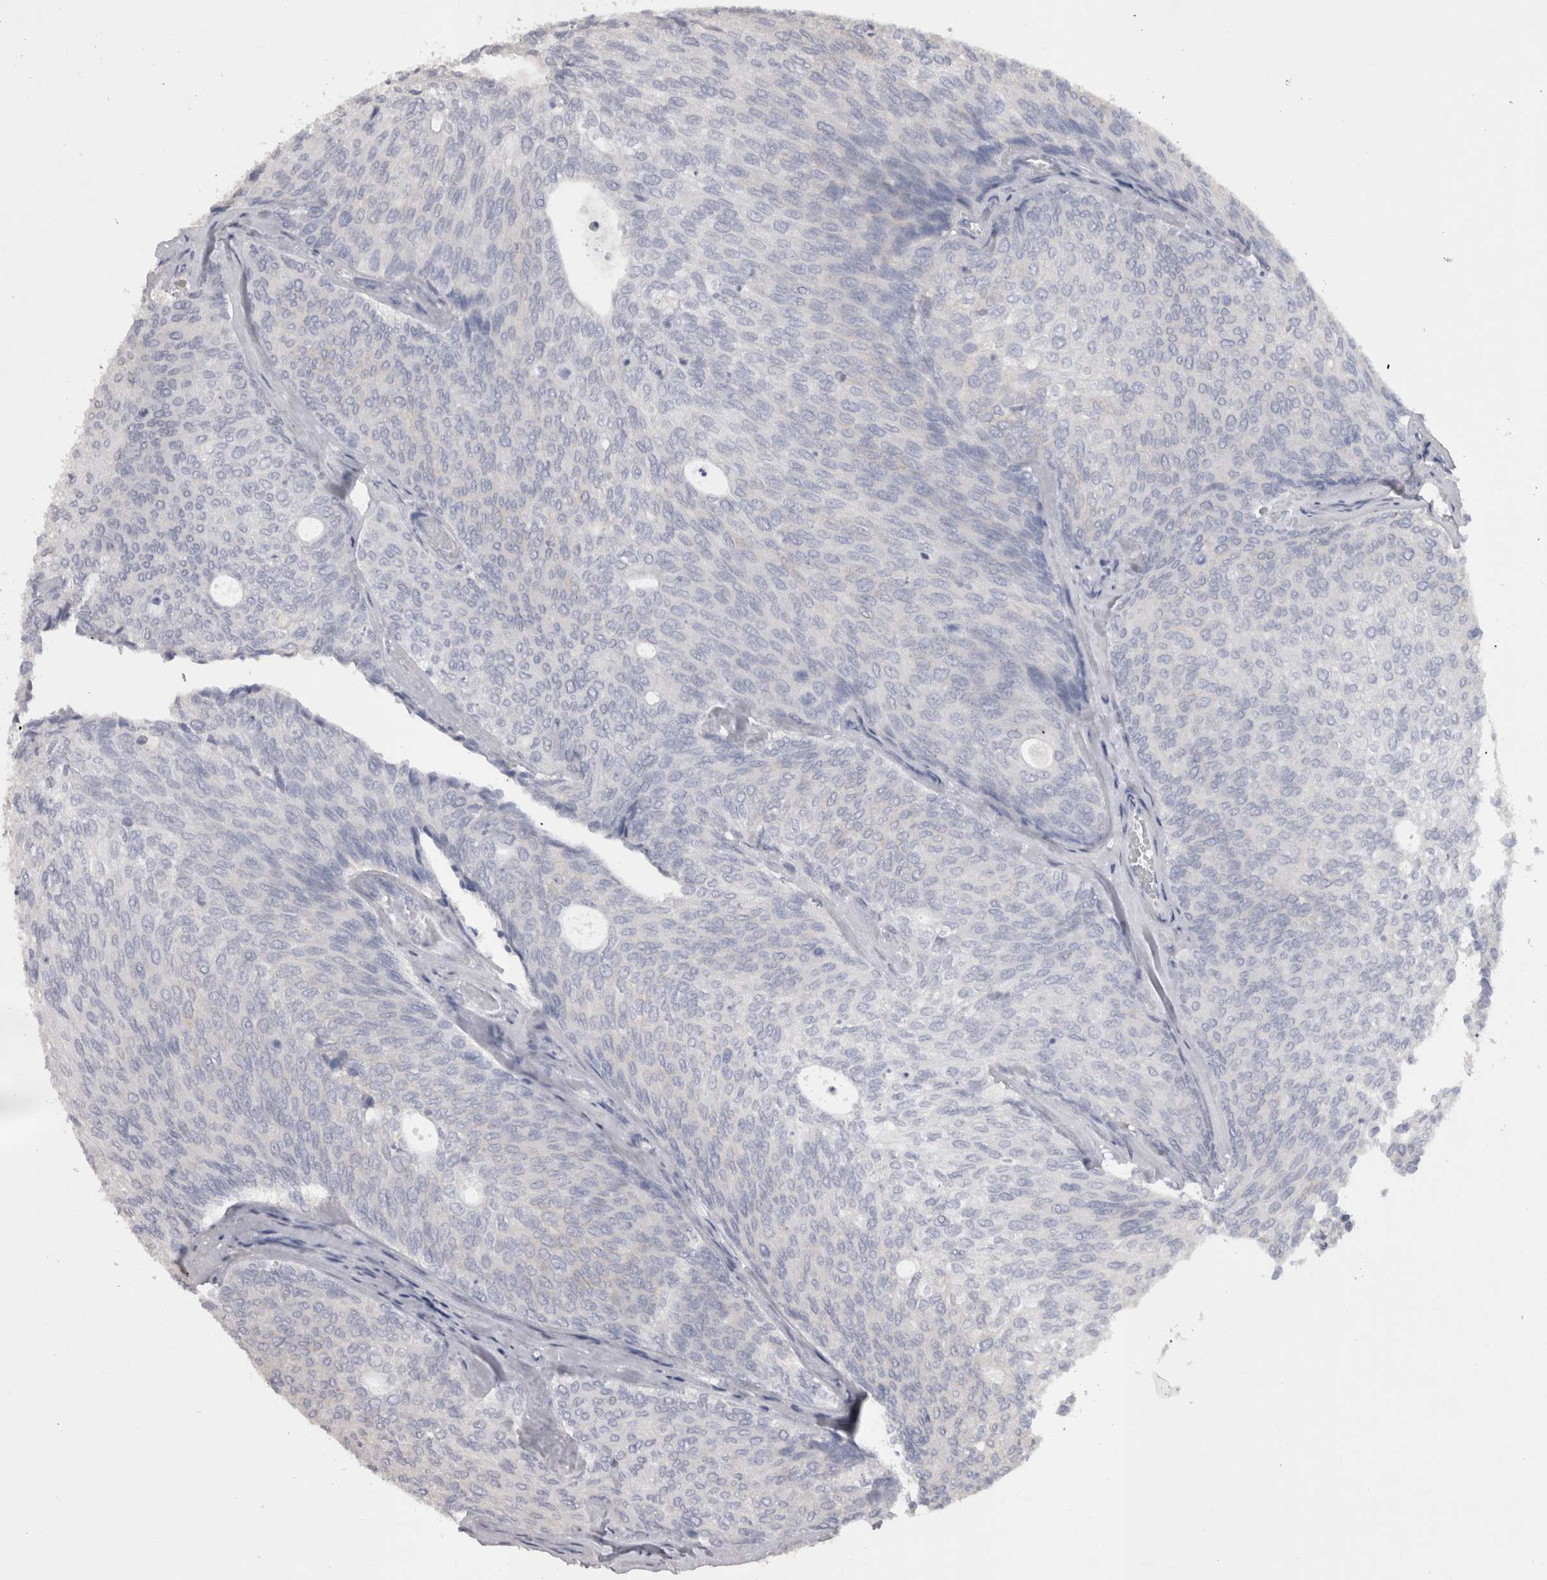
{"staining": {"intensity": "negative", "quantity": "none", "location": "none"}, "tissue": "urothelial cancer", "cell_type": "Tumor cells", "image_type": "cancer", "snomed": [{"axis": "morphology", "description": "Urothelial carcinoma, Low grade"}, {"axis": "topography", "description": "Urinary bladder"}], "caption": "Immunohistochemistry of urothelial cancer reveals no expression in tumor cells.", "gene": "ADAM2", "patient": {"sex": "female", "age": 79}}